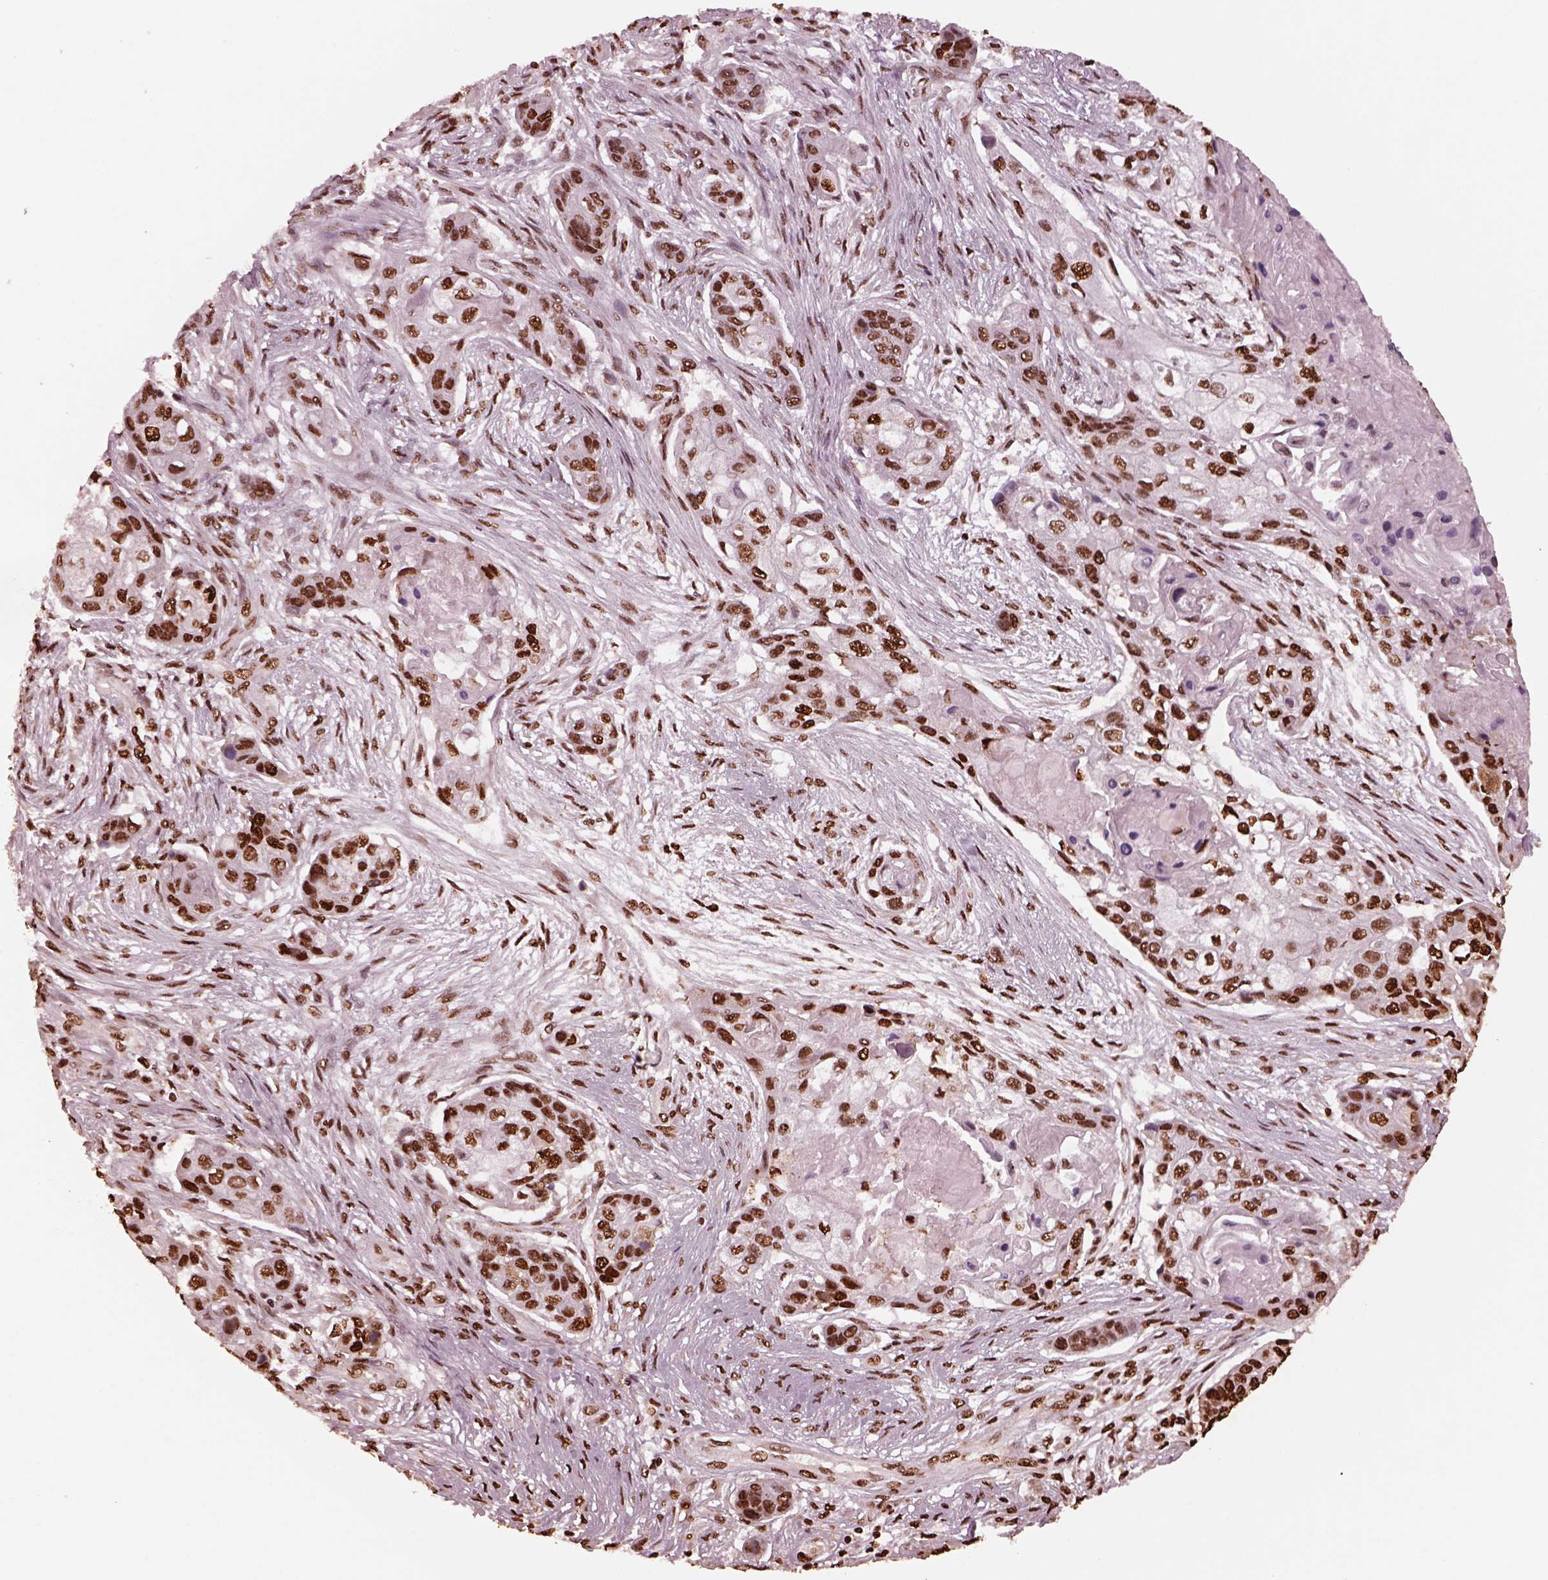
{"staining": {"intensity": "strong", "quantity": ">75%", "location": "nuclear"}, "tissue": "lung cancer", "cell_type": "Tumor cells", "image_type": "cancer", "snomed": [{"axis": "morphology", "description": "Squamous cell carcinoma, NOS"}, {"axis": "topography", "description": "Lung"}], "caption": "Immunohistochemistry histopathology image of neoplastic tissue: squamous cell carcinoma (lung) stained using immunohistochemistry demonstrates high levels of strong protein expression localized specifically in the nuclear of tumor cells, appearing as a nuclear brown color.", "gene": "NSD1", "patient": {"sex": "male", "age": 69}}